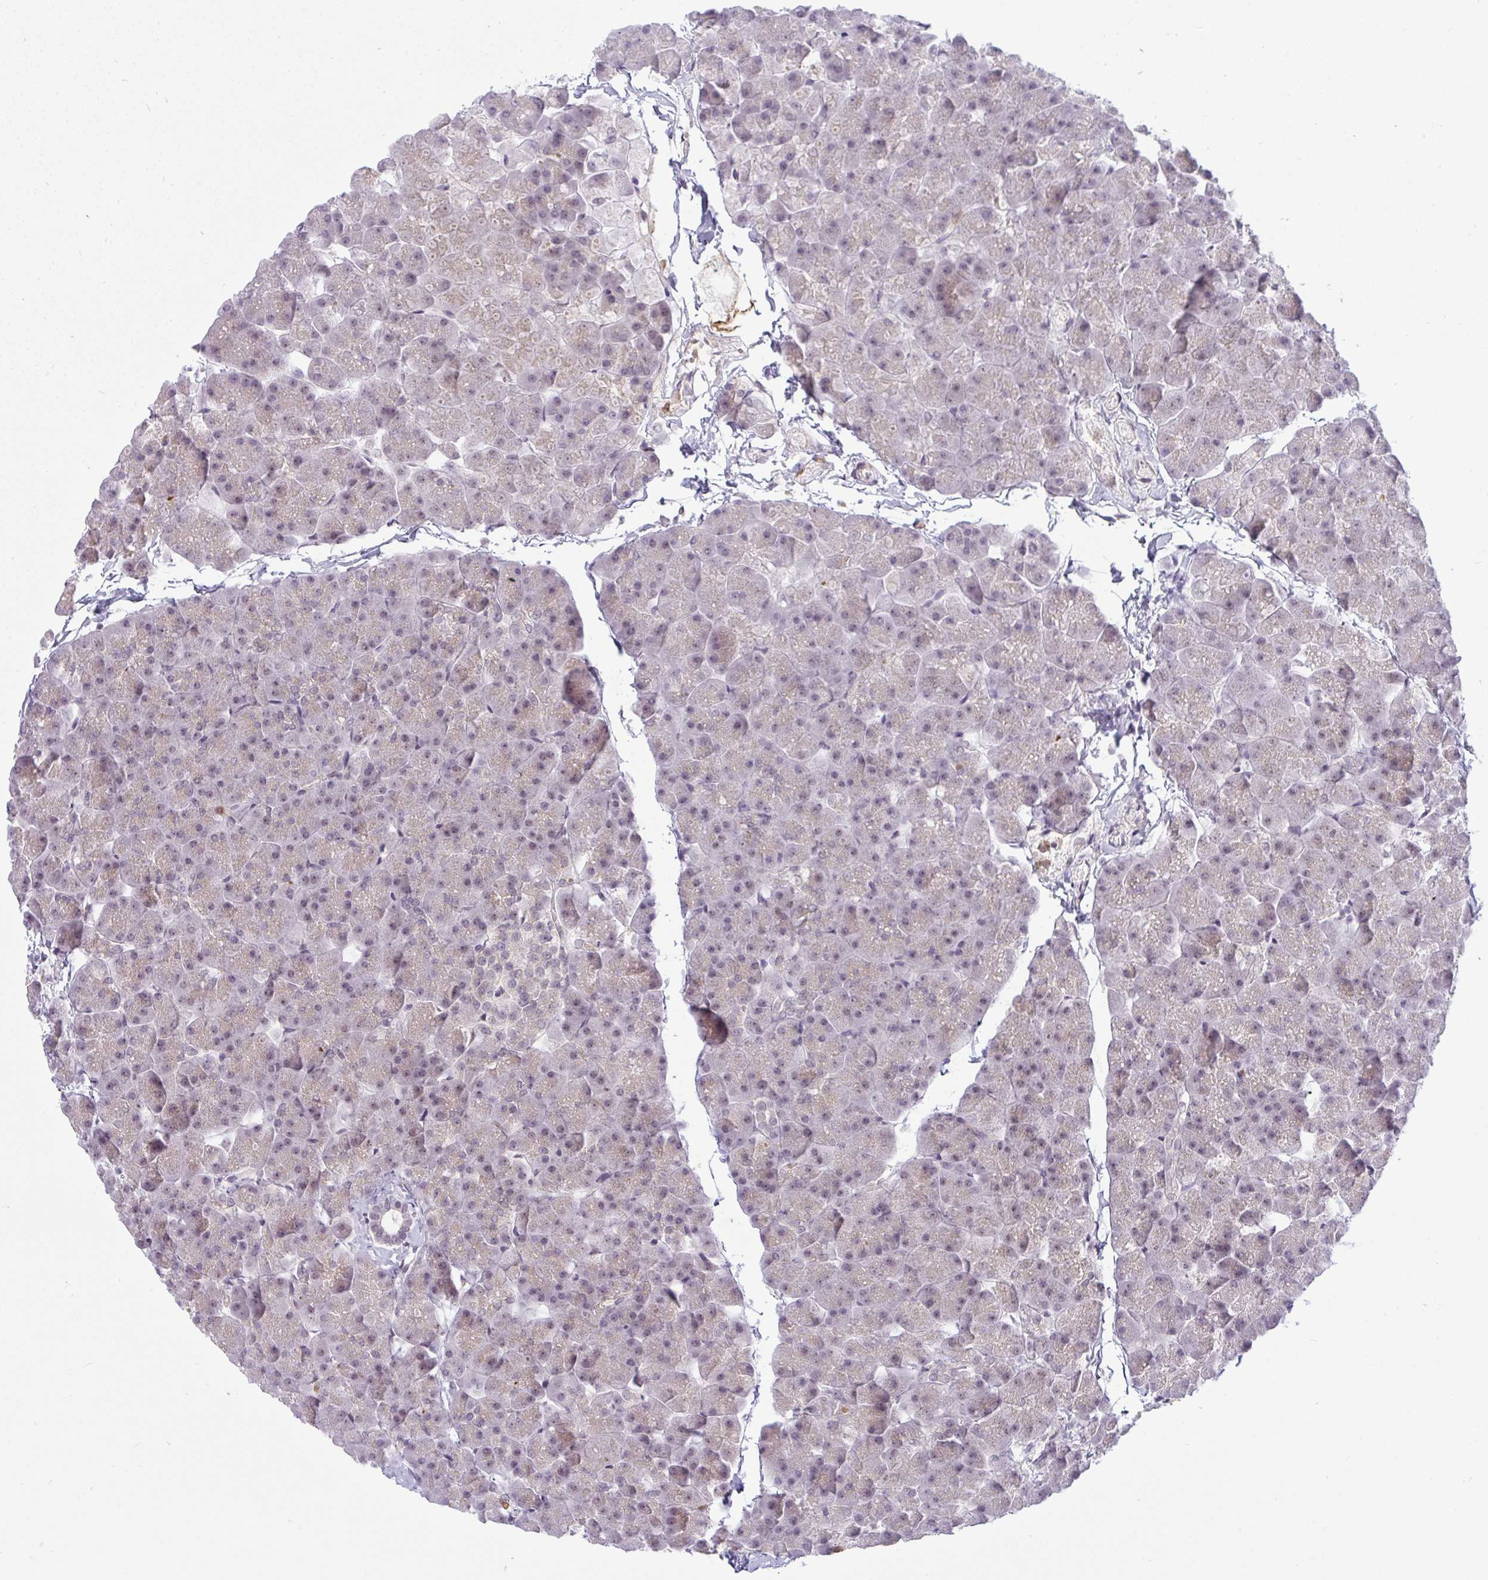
{"staining": {"intensity": "weak", "quantity": "25%-75%", "location": "cytoplasmic/membranous"}, "tissue": "pancreas", "cell_type": "Exocrine glandular cells", "image_type": "normal", "snomed": [{"axis": "morphology", "description": "Normal tissue, NOS"}, {"axis": "topography", "description": "Pancreas"}], "caption": "Pancreas stained with immunohistochemistry (IHC) exhibits weak cytoplasmic/membranous positivity in approximately 25%-75% of exocrine glandular cells. Using DAB (brown) and hematoxylin (blue) stains, captured at high magnification using brightfield microscopy.", "gene": "DZIP1", "patient": {"sex": "male", "age": 35}}